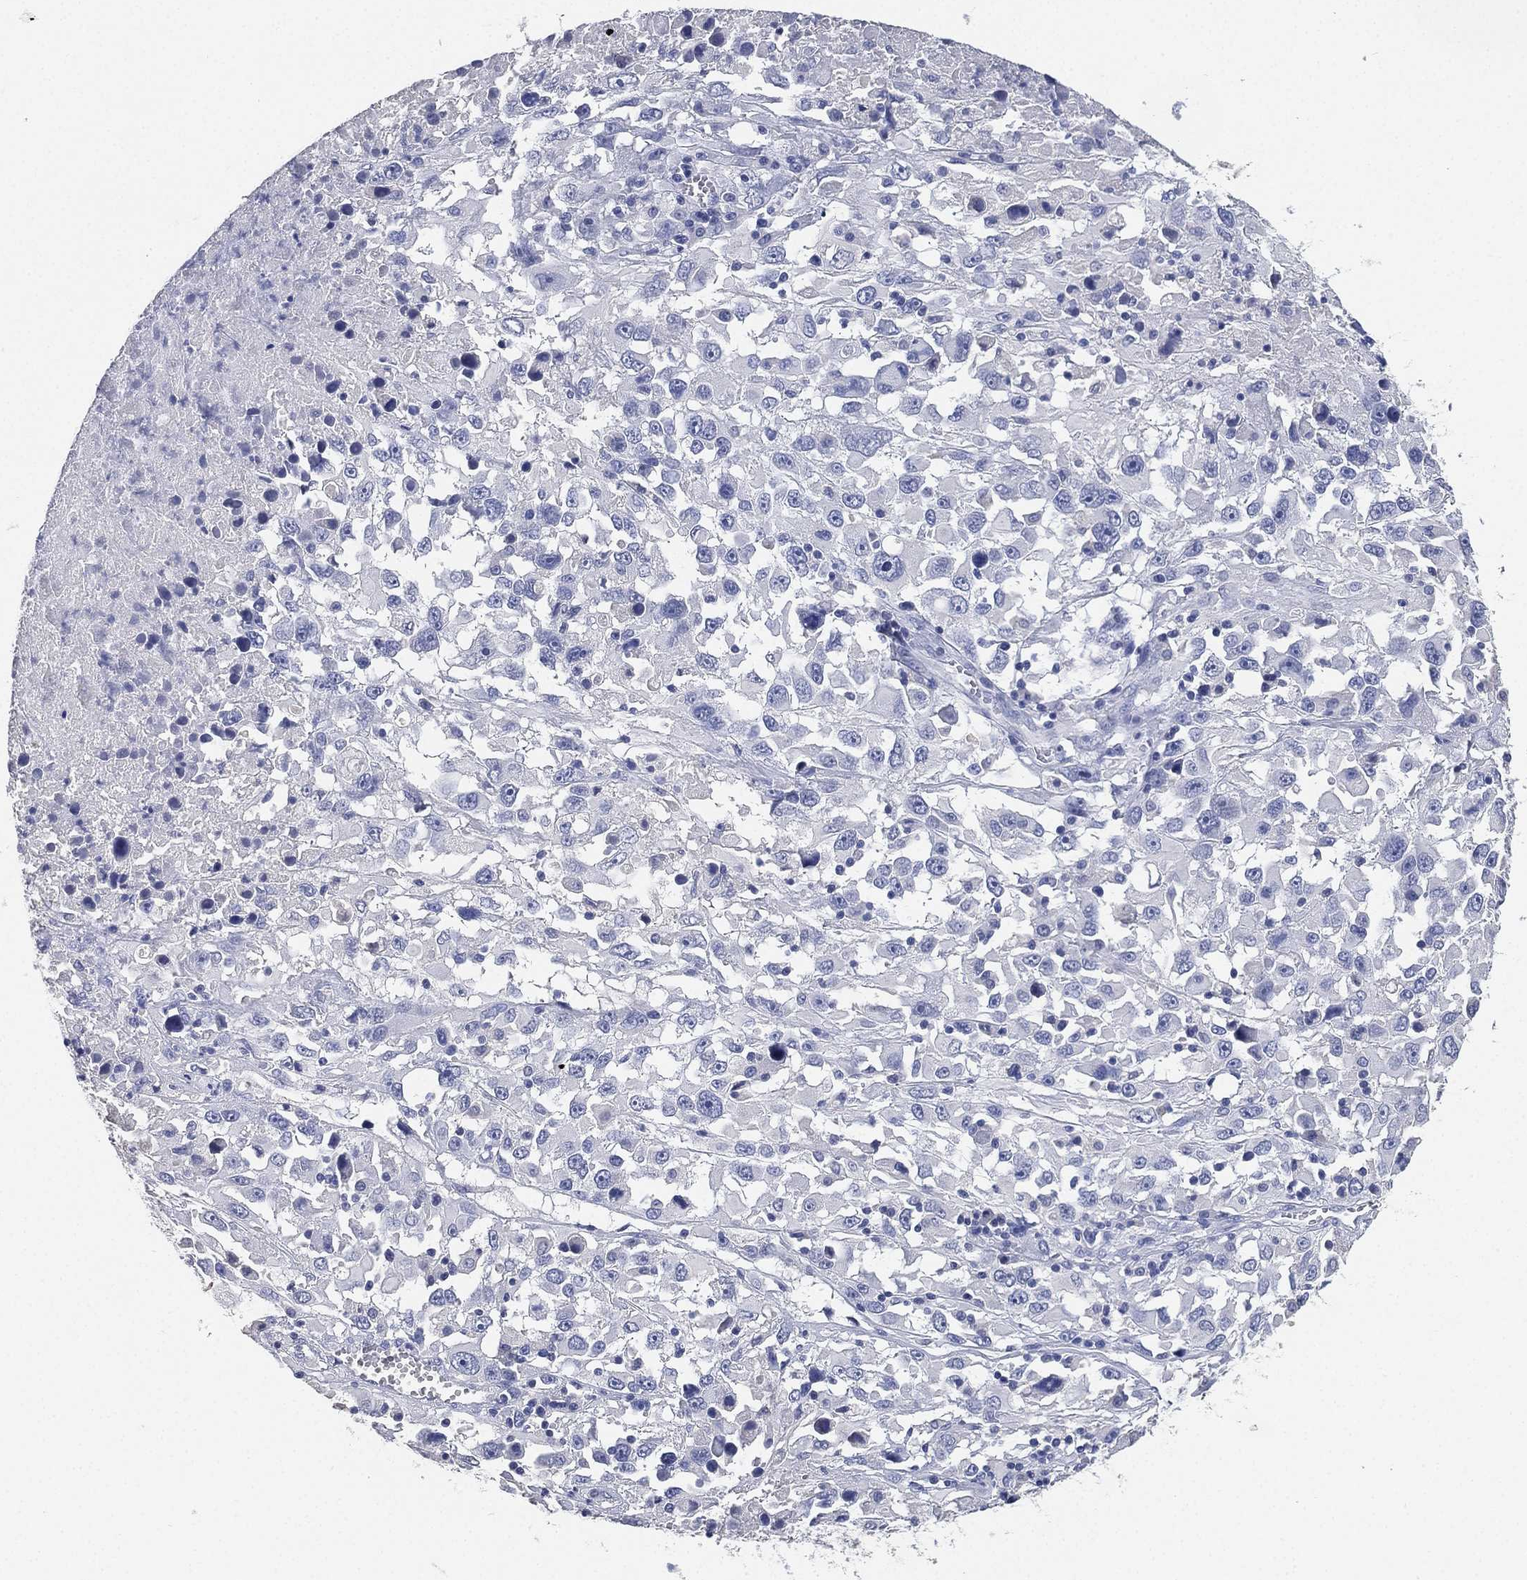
{"staining": {"intensity": "negative", "quantity": "none", "location": "none"}, "tissue": "melanoma", "cell_type": "Tumor cells", "image_type": "cancer", "snomed": [{"axis": "morphology", "description": "Malignant melanoma, Metastatic site"}, {"axis": "topography", "description": "Soft tissue"}], "caption": "IHC micrograph of neoplastic tissue: human malignant melanoma (metastatic site) stained with DAB (3,3'-diaminobenzidine) shows no significant protein positivity in tumor cells.", "gene": "IYD", "patient": {"sex": "male", "age": 50}}